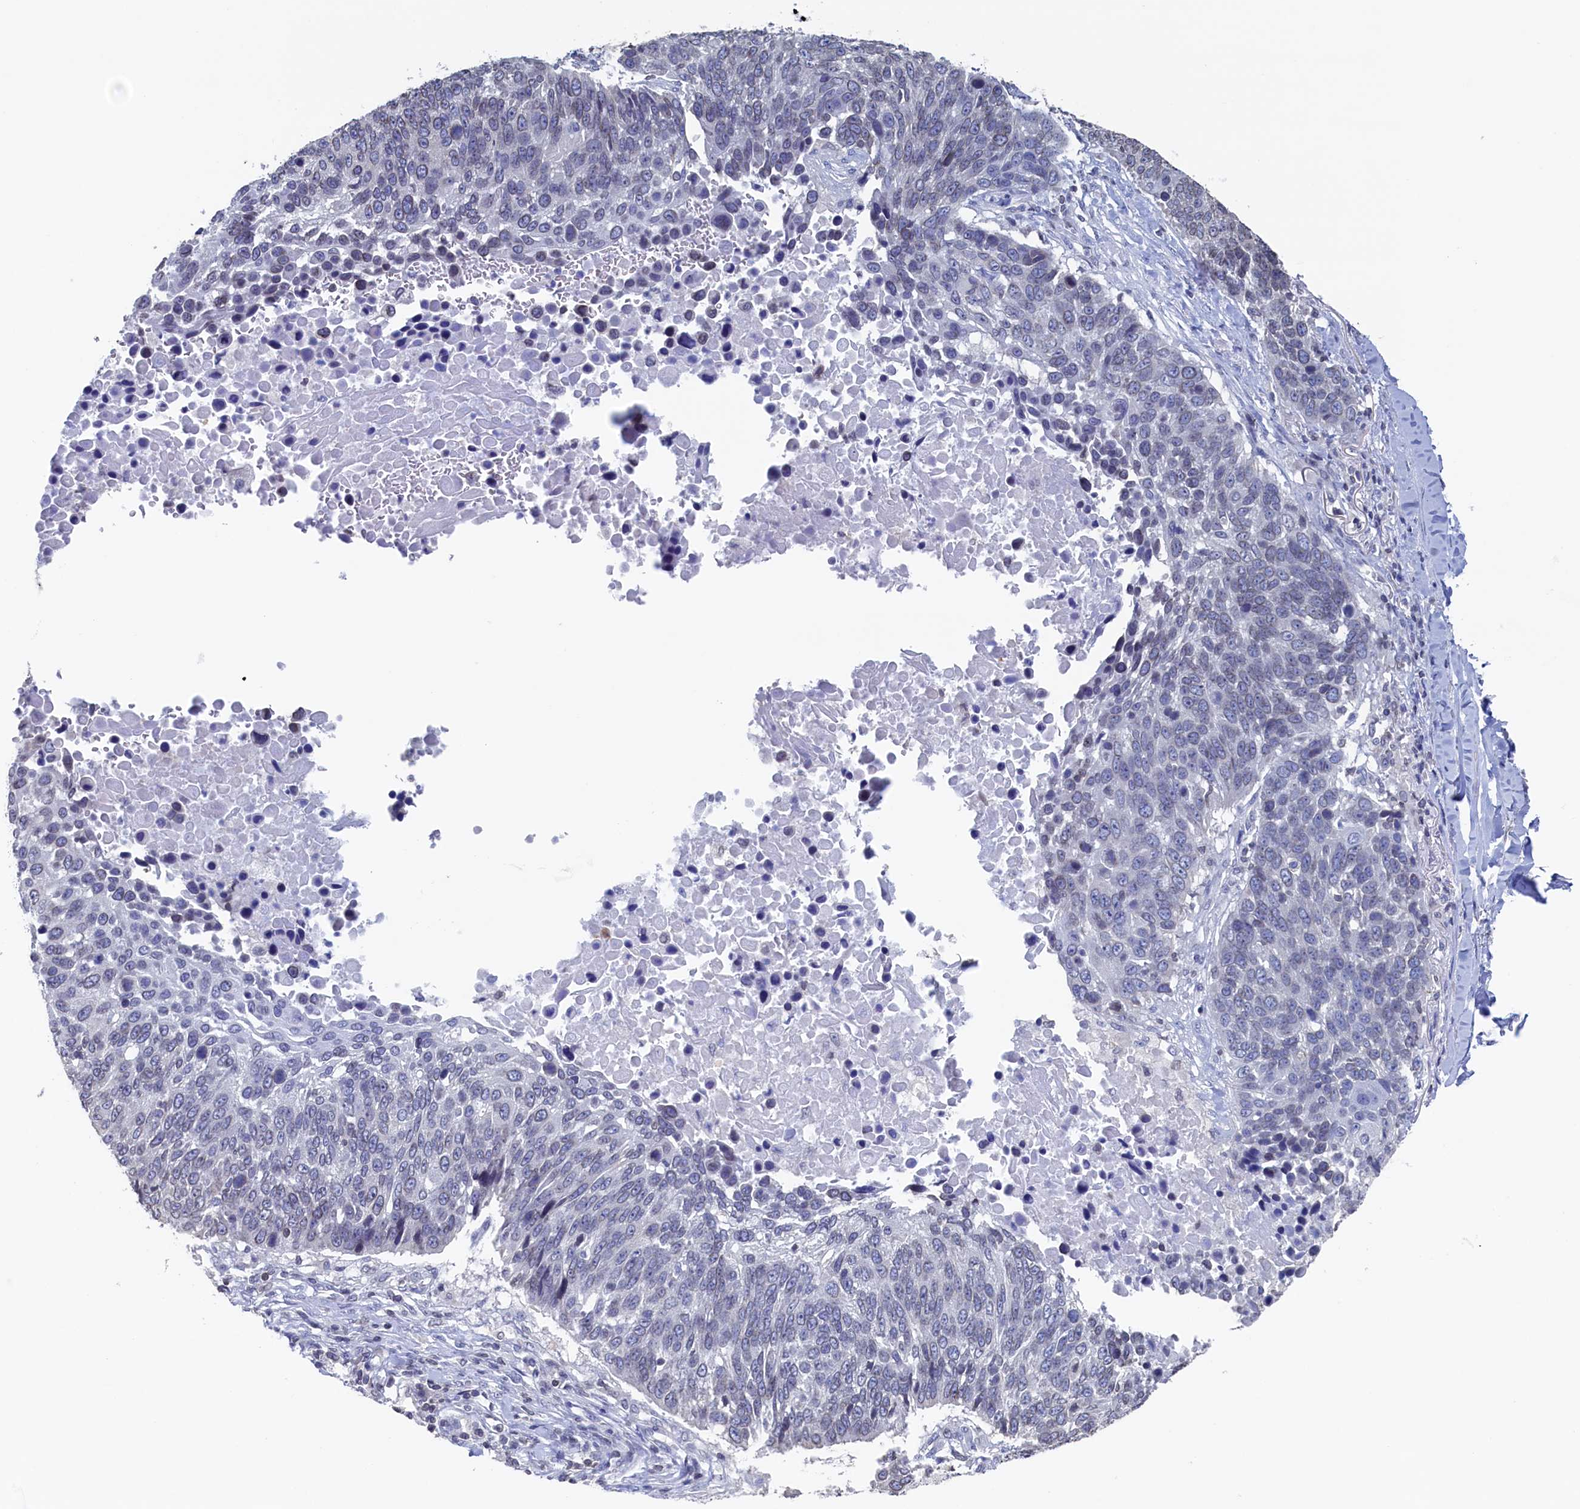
{"staining": {"intensity": "negative", "quantity": "none", "location": "none"}, "tissue": "lung cancer", "cell_type": "Tumor cells", "image_type": "cancer", "snomed": [{"axis": "morphology", "description": "Normal tissue, NOS"}, {"axis": "morphology", "description": "Squamous cell carcinoma, NOS"}, {"axis": "topography", "description": "Lymph node"}, {"axis": "topography", "description": "Lung"}], "caption": "There is no significant staining in tumor cells of squamous cell carcinoma (lung). (DAB immunohistochemistry (IHC) visualized using brightfield microscopy, high magnification).", "gene": "C11orf54", "patient": {"sex": "male", "age": 66}}